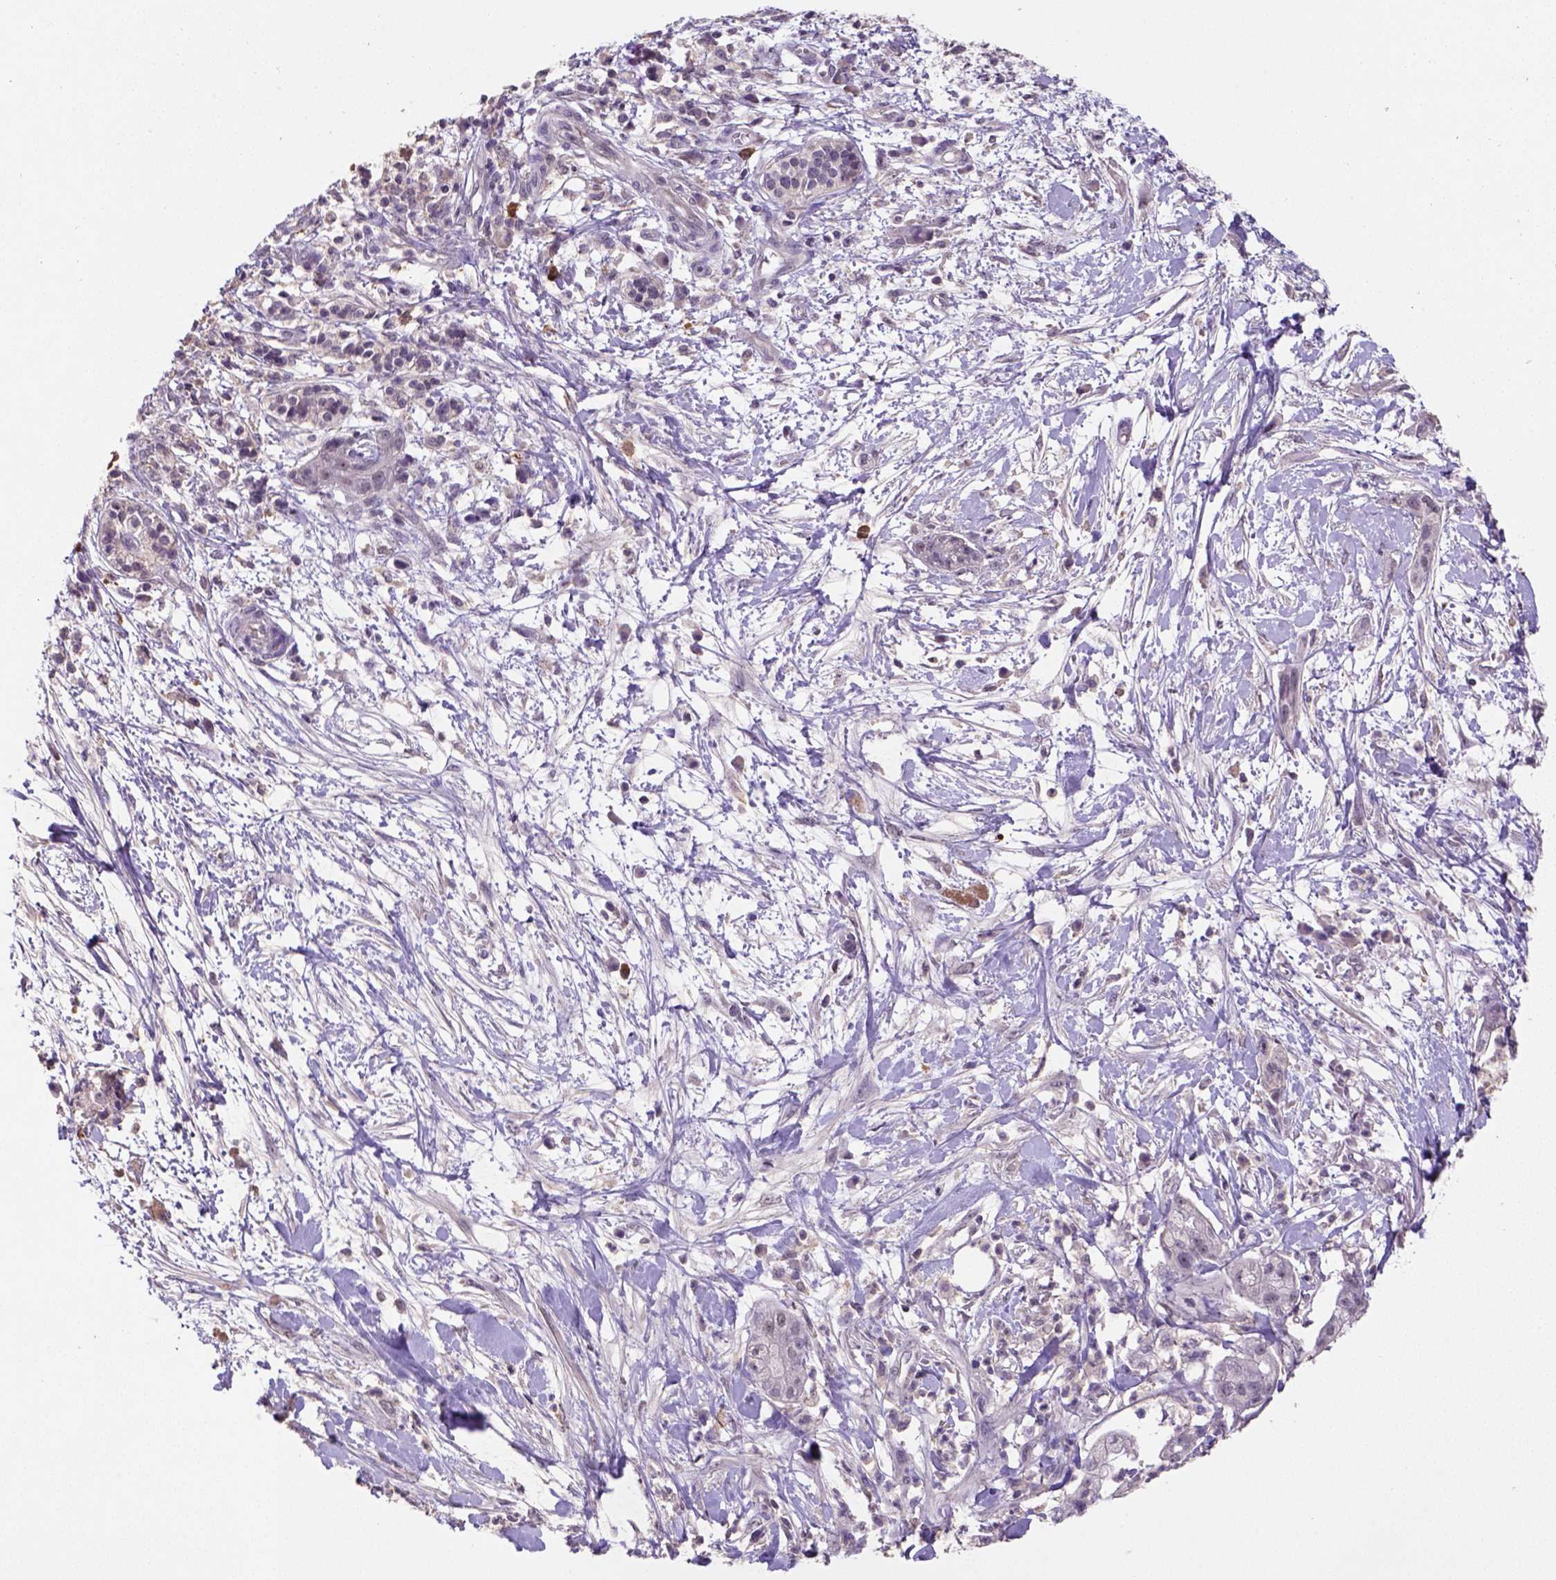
{"staining": {"intensity": "weak", "quantity": ">75%", "location": "cytoplasmic/membranous,nuclear"}, "tissue": "pancreatic cancer", "cell_type": "Tumor cells", "image_type": "cancer", "snomed": [{"axis": "morphology", "description": "Normal tissue, NOS"}, {"axis": "morphology", "description": "Adenocarcinoma, NOS"}, {"axis": "topography", "description": "Lymph node"}, {"axis": "topography", "description": "Pancreas"}], "caption": "IHC micrograph of human pancreatic cancer stained for a protein (brown), which exhibits low levels of weak cytoplasmic/membranous and nuclear expression in approximately >75% of tumor cells.", "gene": "SCML4", "patient": {"sex": "female", "age": 58}}